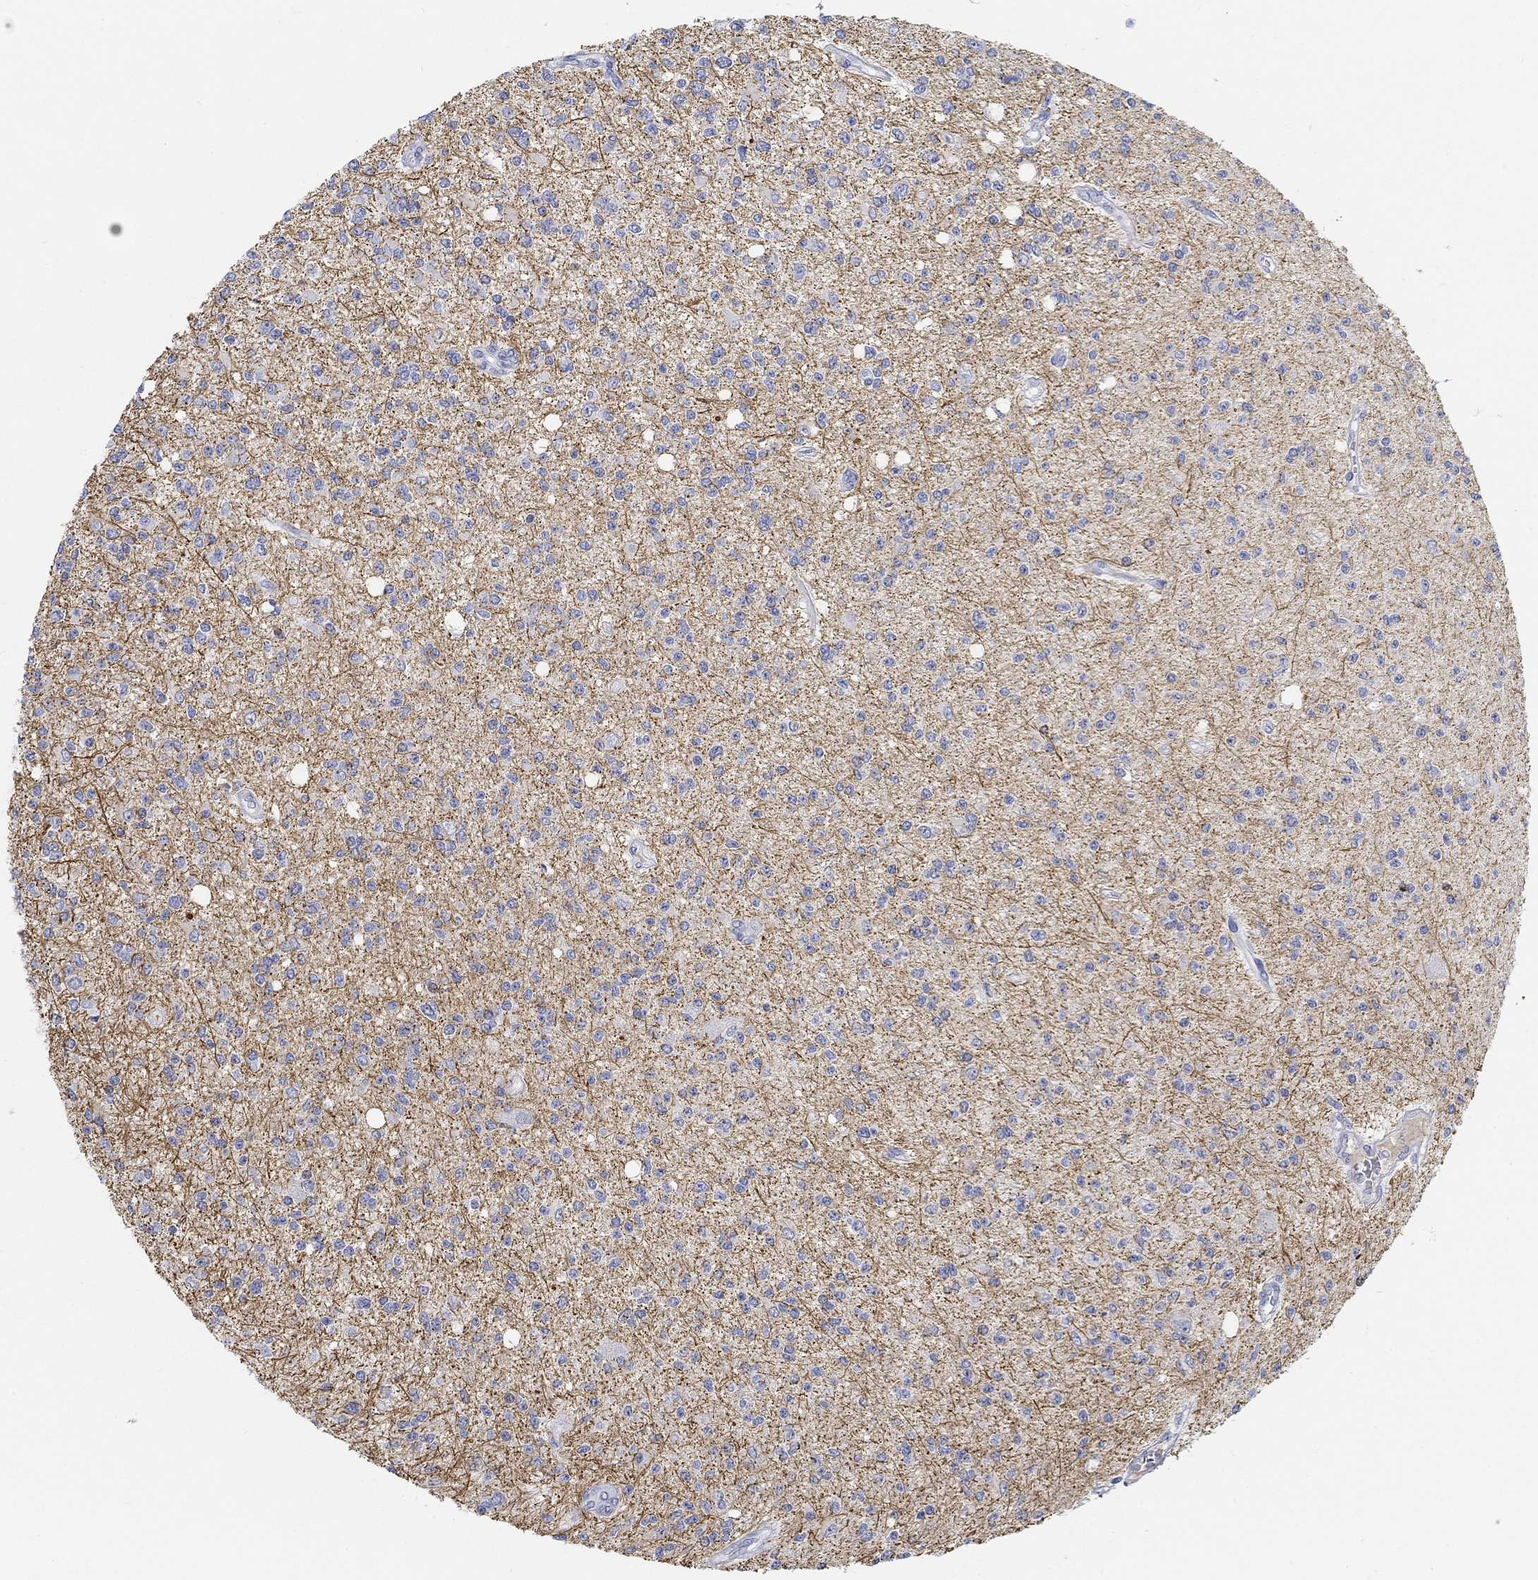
{"staining": {"intensity": "negative", "quantity": "none", "location": "none"}, "tissue": "glioma", "cell_type": "Tumor cells", "image_type": "cancer", "snomed": [{"axis": "morphology", "description": "Glioma, malignant, Low grade"}, {"axis": "topography", "description": "Brain"}], "caption": "A histopathology image of malignant low-grade glioma stained for a protein exhibits no brown staining in tumor cells.", "gene": "SNTG2", "patient": {"sex": "male", "age": 67}}